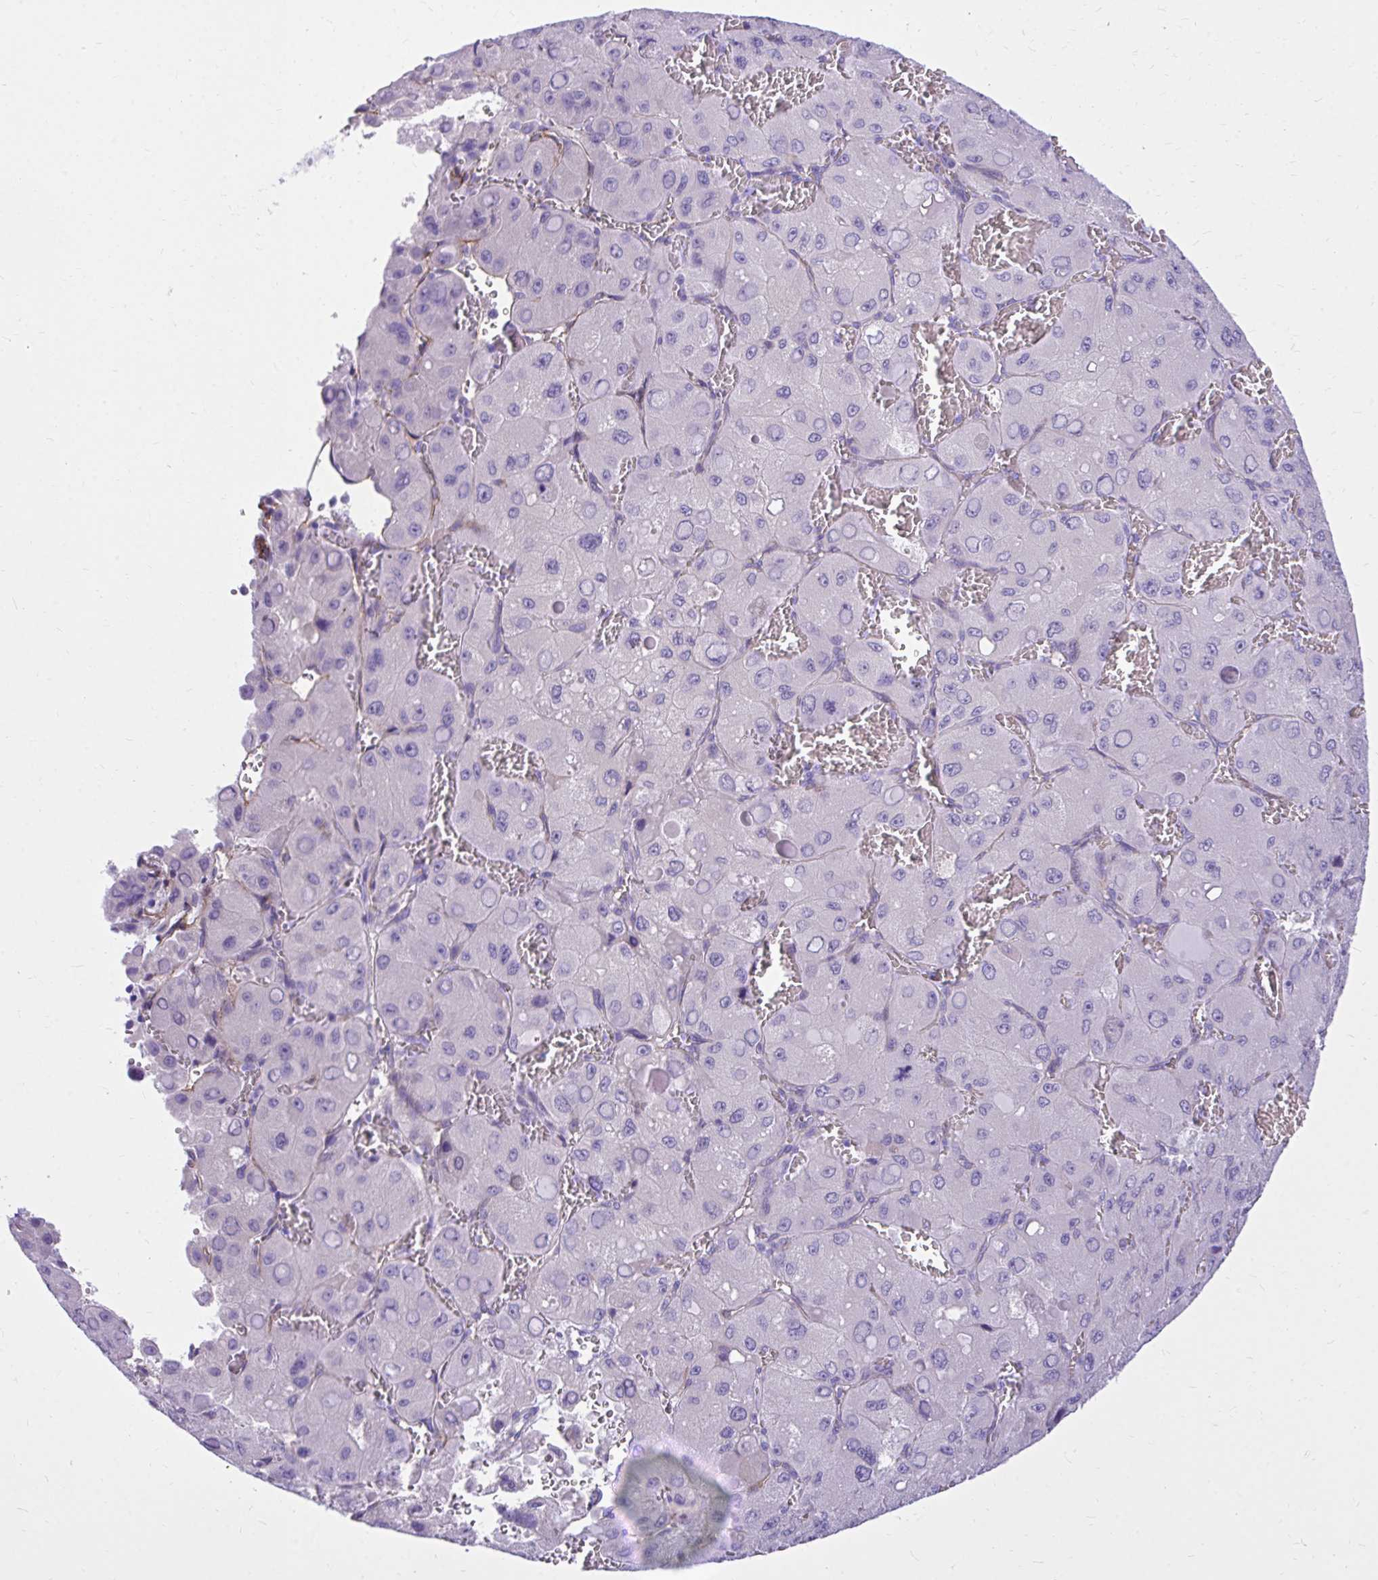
{"staining": {"intensity": "negative", "quantity": "none", "location": "none"}, "tissue": "liver cancer", "cell_type": "Tumor cells", "image_type": "cancer", "snomed": [{"axis": "morphology", "description": "Carcinoma, Hepatocellular, NOS"}, {"axis": "topography", "description": "Liver"}], "caption": "DAB immunohistochemical staining of human hepatocellular carcinoma (liver) displays no significant staining in tumor cells.", "gene": "PELI3", "patient": {"sex": "male", "age": 27}}